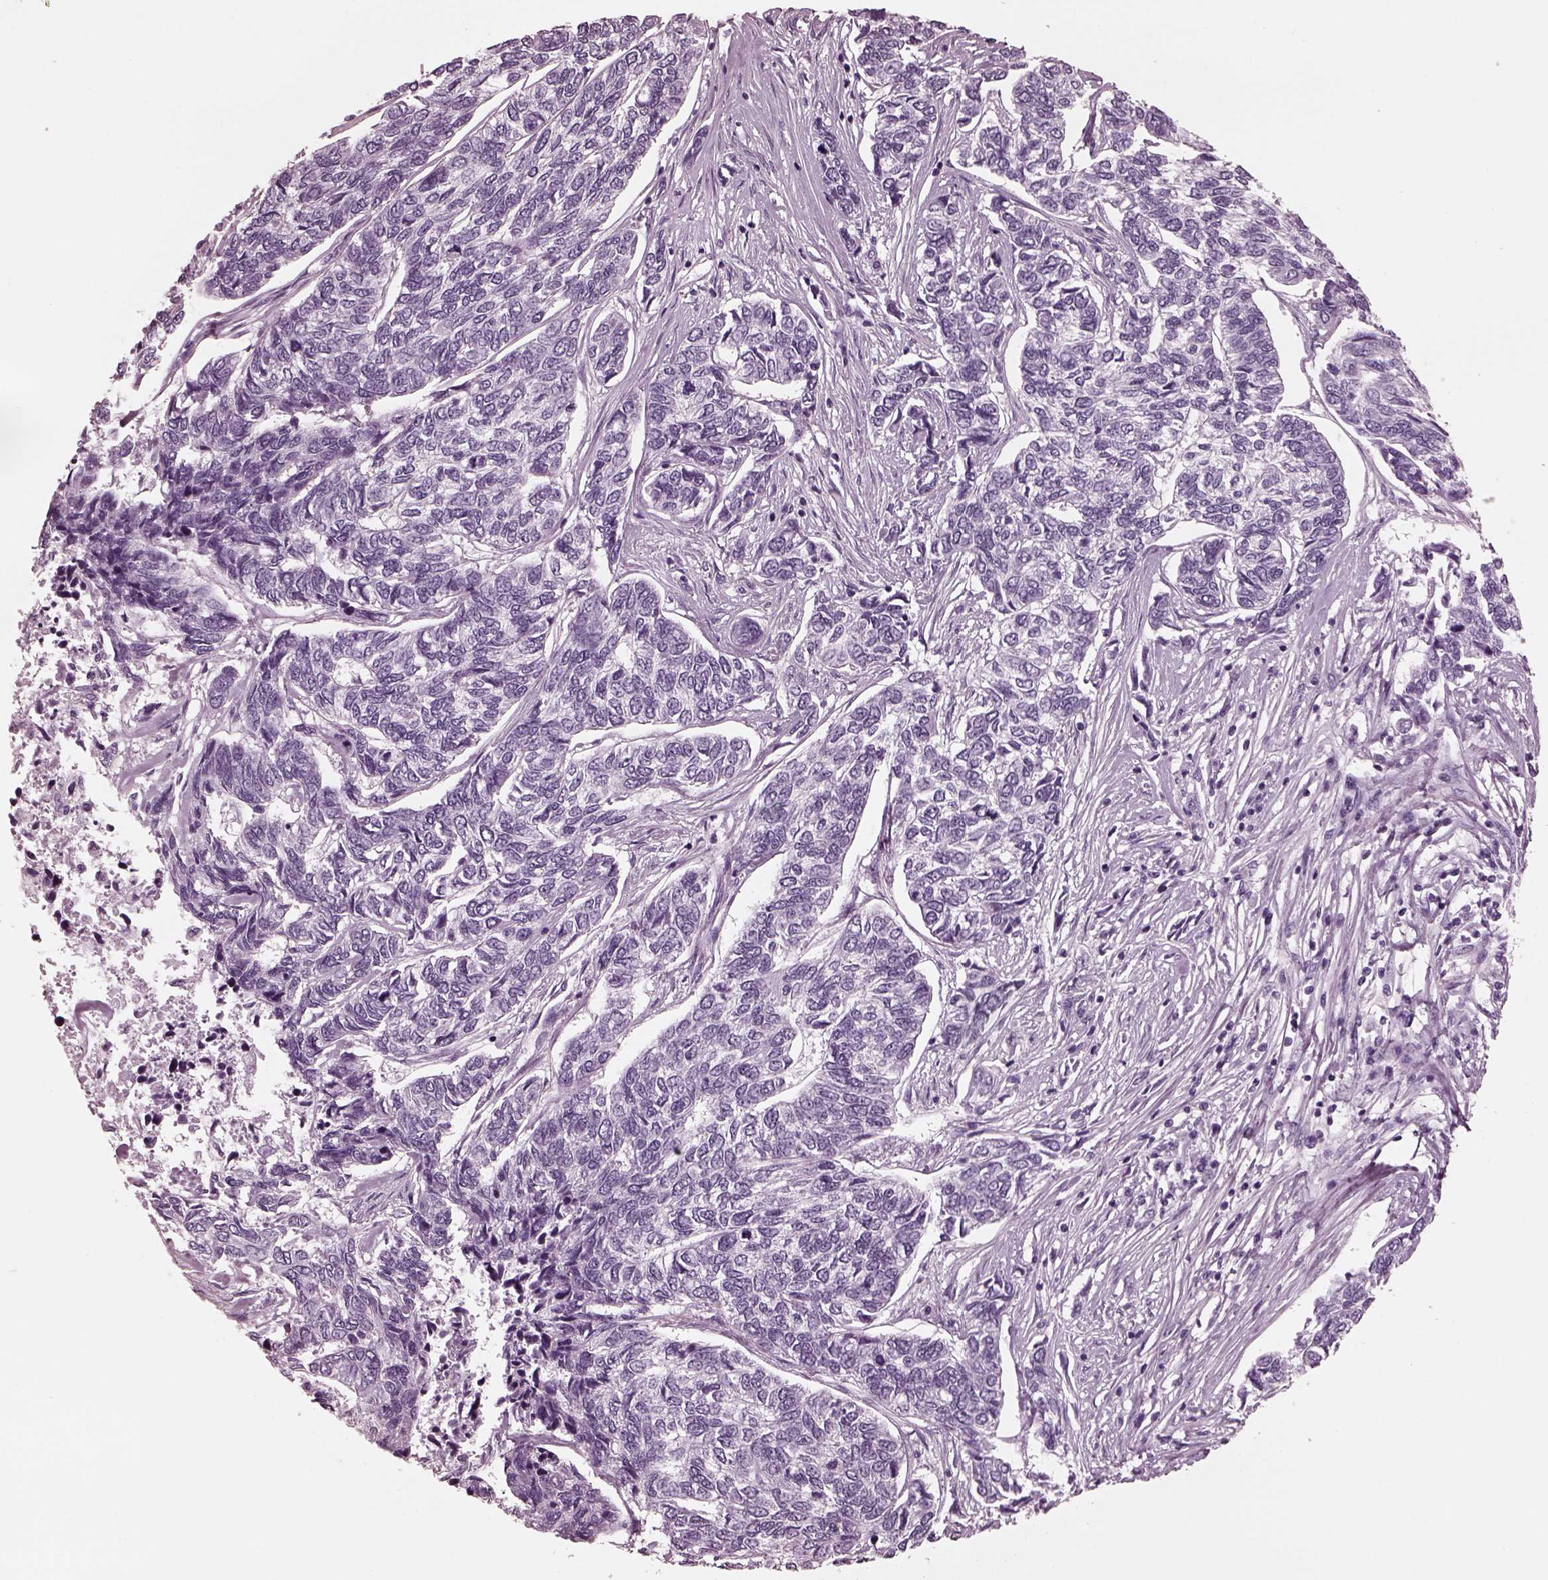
{"staining": {"intensity": "negative", "quantity": "none", "location": "none"}, "tissue": "skin cancer", "cell_type": "Tumor cells", "image_type": "cancer", "snomed": [{"axis": "morphology", "description": "Basal cell carcinoma"}, {"axis": "topography", "description": "Skin"}], "caption": "Tumor cells show no significant staining in basal cell carcinoma (skin). (DAB (3,3'-diaminobenzidine) immunohistochemistry (IHC) with hematoxylin counter stain).", "gene": "CGA", "patient": {"sex": "female", "age": 65}}